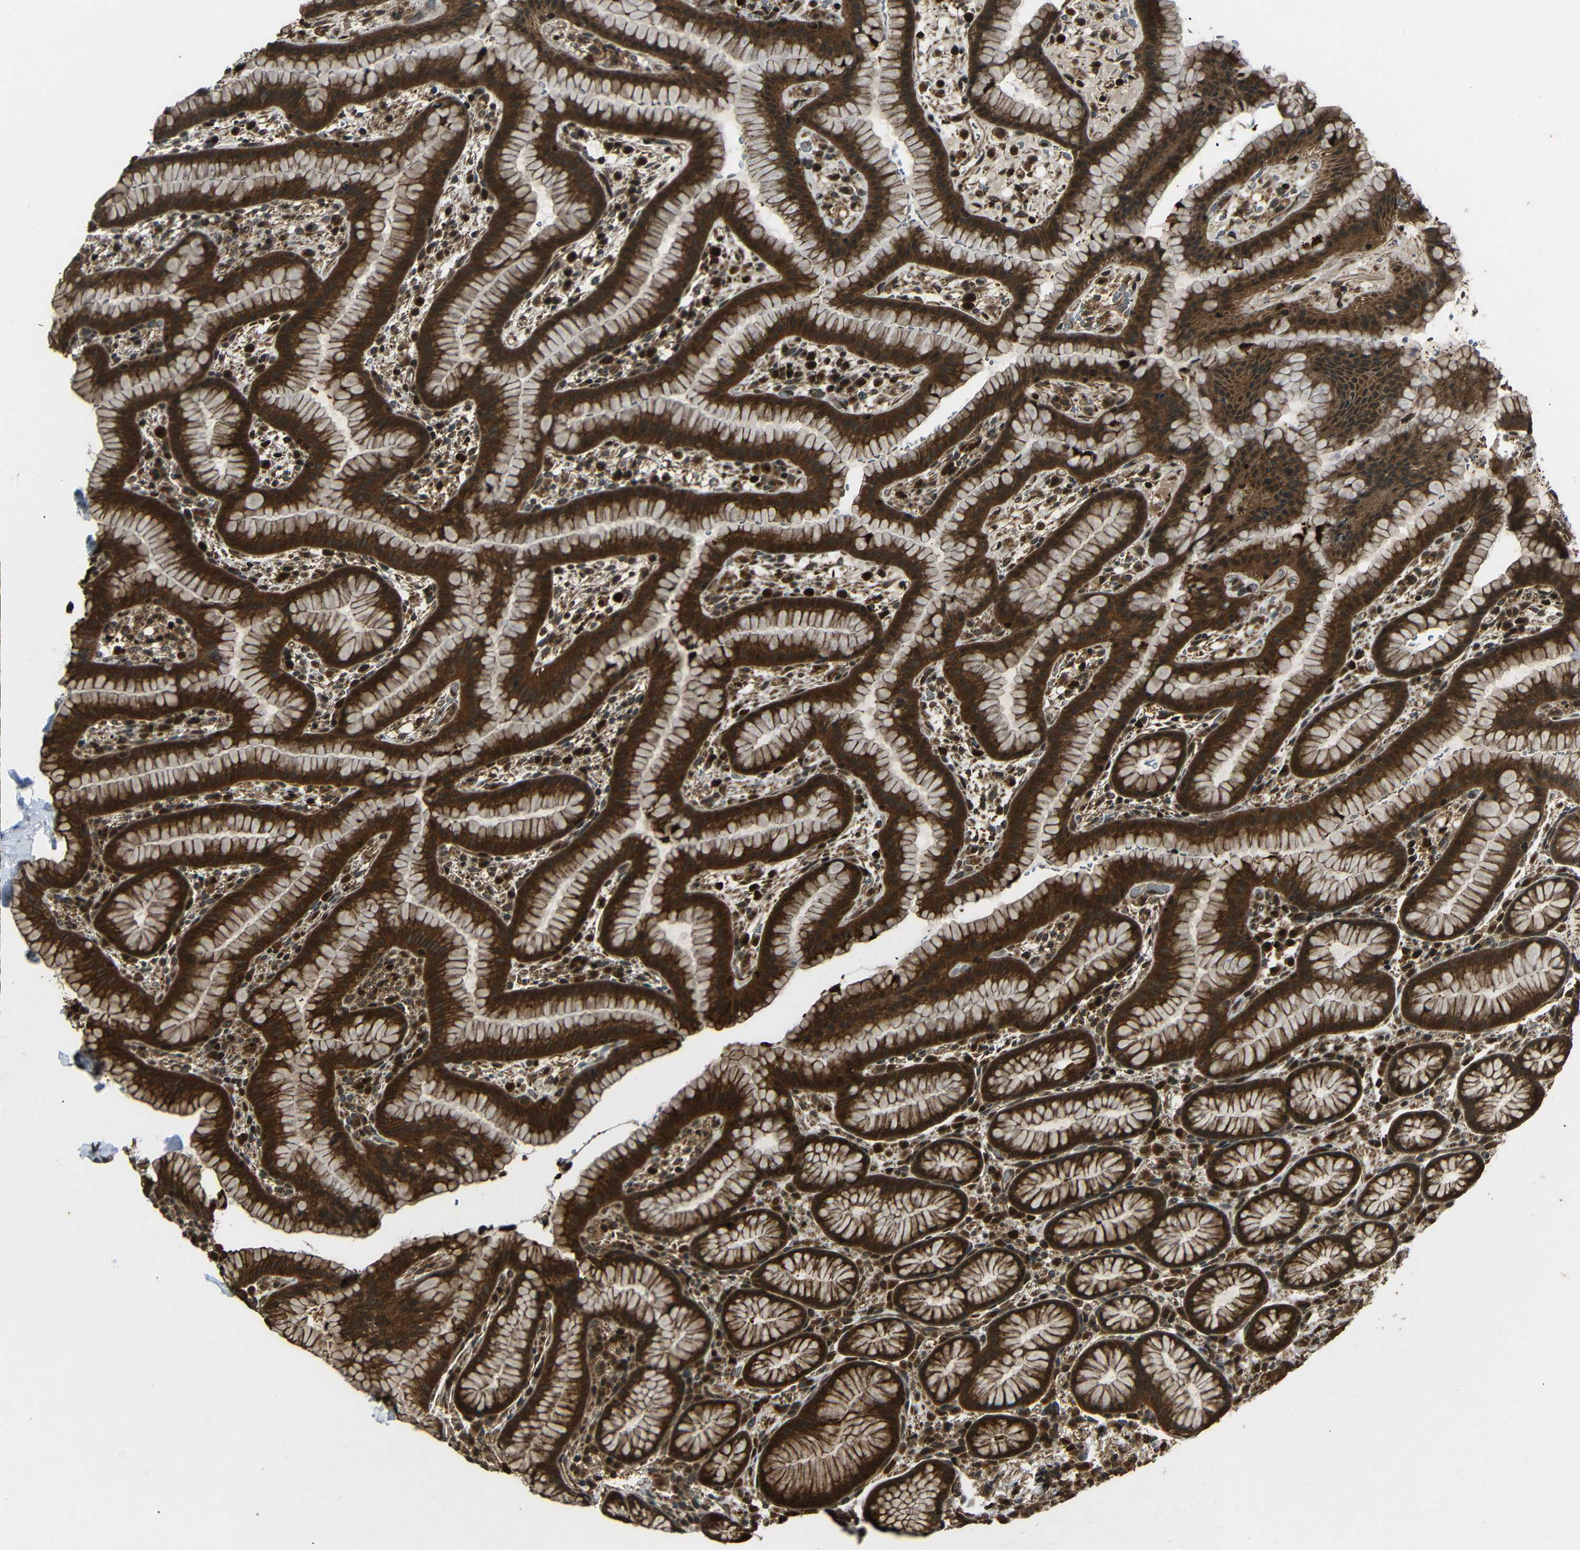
{"staining": {"intensity": "strong", "quantity": ">75%", "location": "cytoplasmic/membranous"}, "tissue": "stomach", "cell_type": "Glandular cells", "image_type": "normal", "snomed": [{"axis": "morphology", "description": "Normal tissue, NOS"}, {"axis": "topography", "description": "Stomach, lower"}], "caption": "Strong cytoplasmic/membranous staining for a protein is present in about >75% of glandular cells of normal stomach using immunohistochemistry.", "gene": "PLK2", "patient": {"sex": "male", "age": 52}}